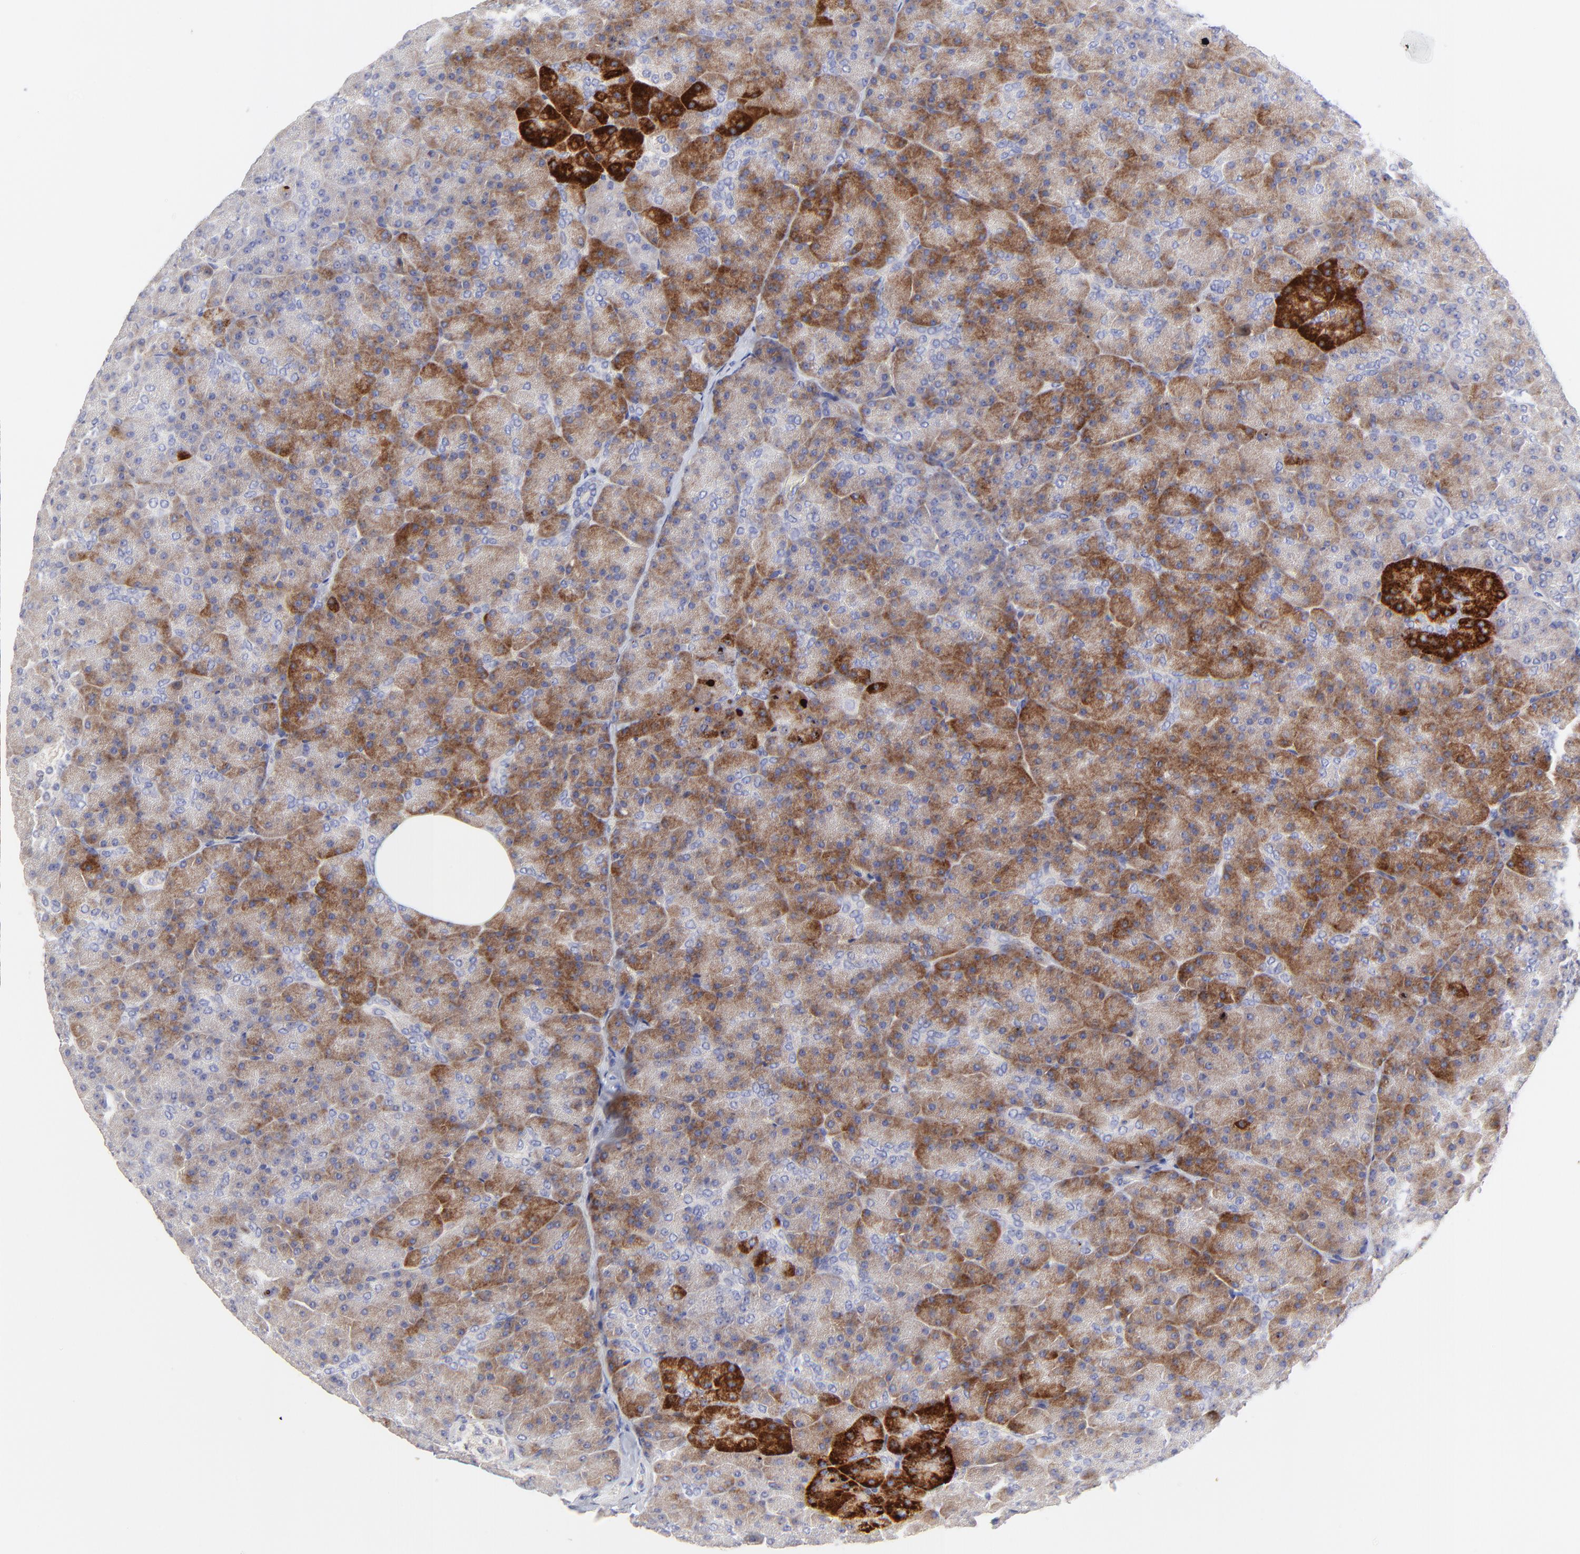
{"staining": {"intensity": "strong", "quantity": ">75%", "location": "cytoplasmic/membranous"}, "tissue": "pancreas", "cell_type": "Exocrine glandular cells", "image_type": "normal", "snomed": [{"axis": "morphology", "description": "Normal tissue, NOS"}, {"axis": "topography", "description": "Pancreas"}], "caption": "A high amount of strong cytoplasmic/membranous staining is present in about >75% of exocrine glandular cells in unremarkable pancreas. (DAB (3,3'-diaminobenzidine) IHC, brown staining for protein, blue staining for nuclei).", "gene": "LHFPL1", "patient": {"sex": "female", "age": 35}}